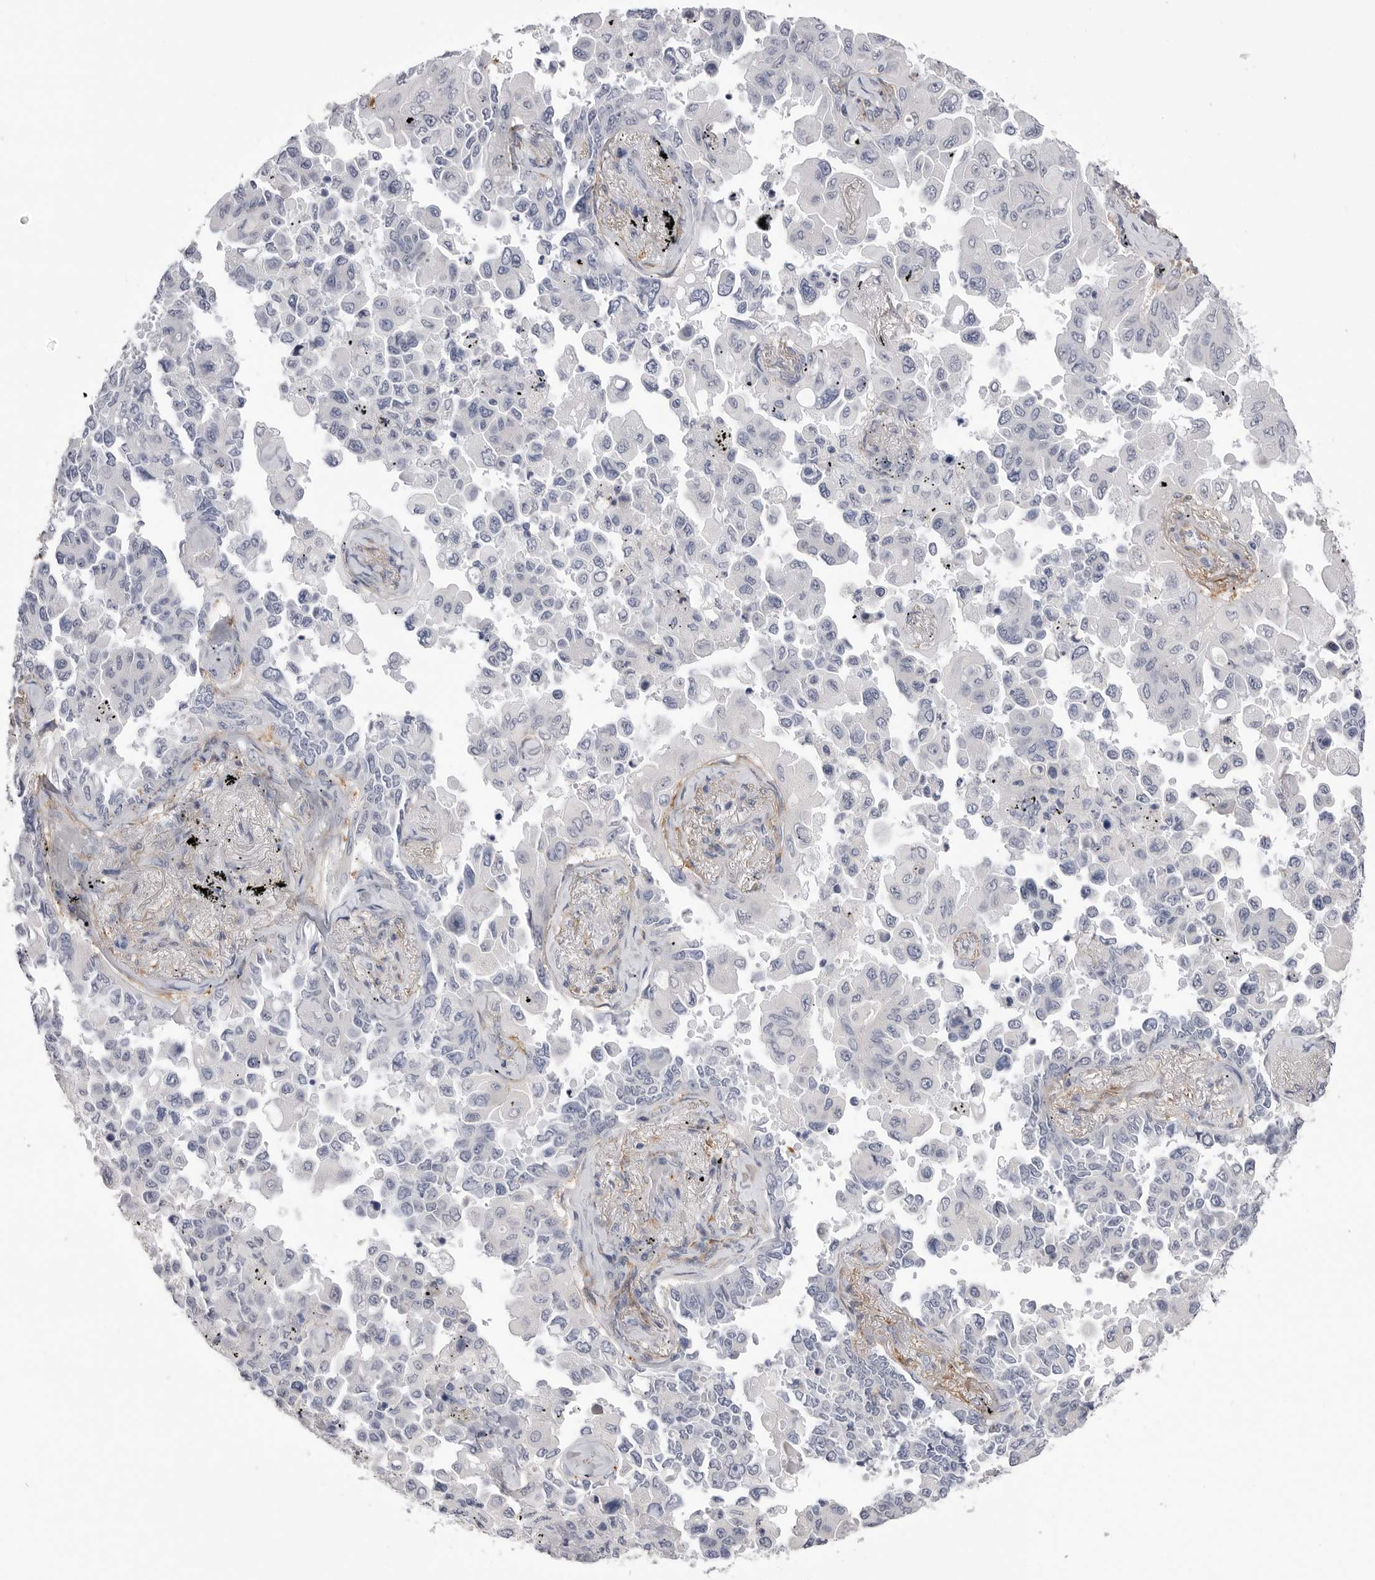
{"staining": {"intensity": "negative", "quantity": "none", "location": "none"}, "tissue": "lung cancer", "cell_type": "Tumor cells", "image_type": "cancer", "snomed": [{"axis": "morphology", "description": "Adenocarcinoma, NOS"}, {"axis": "topography", "description": "Lung"}], "caption": "Lung adenocarcinoma was stained to show a protein in brown. There is no significant expression in tumor cells.", "gene": "AKAP12", "patient": {"sex": "female", "age": 67}}